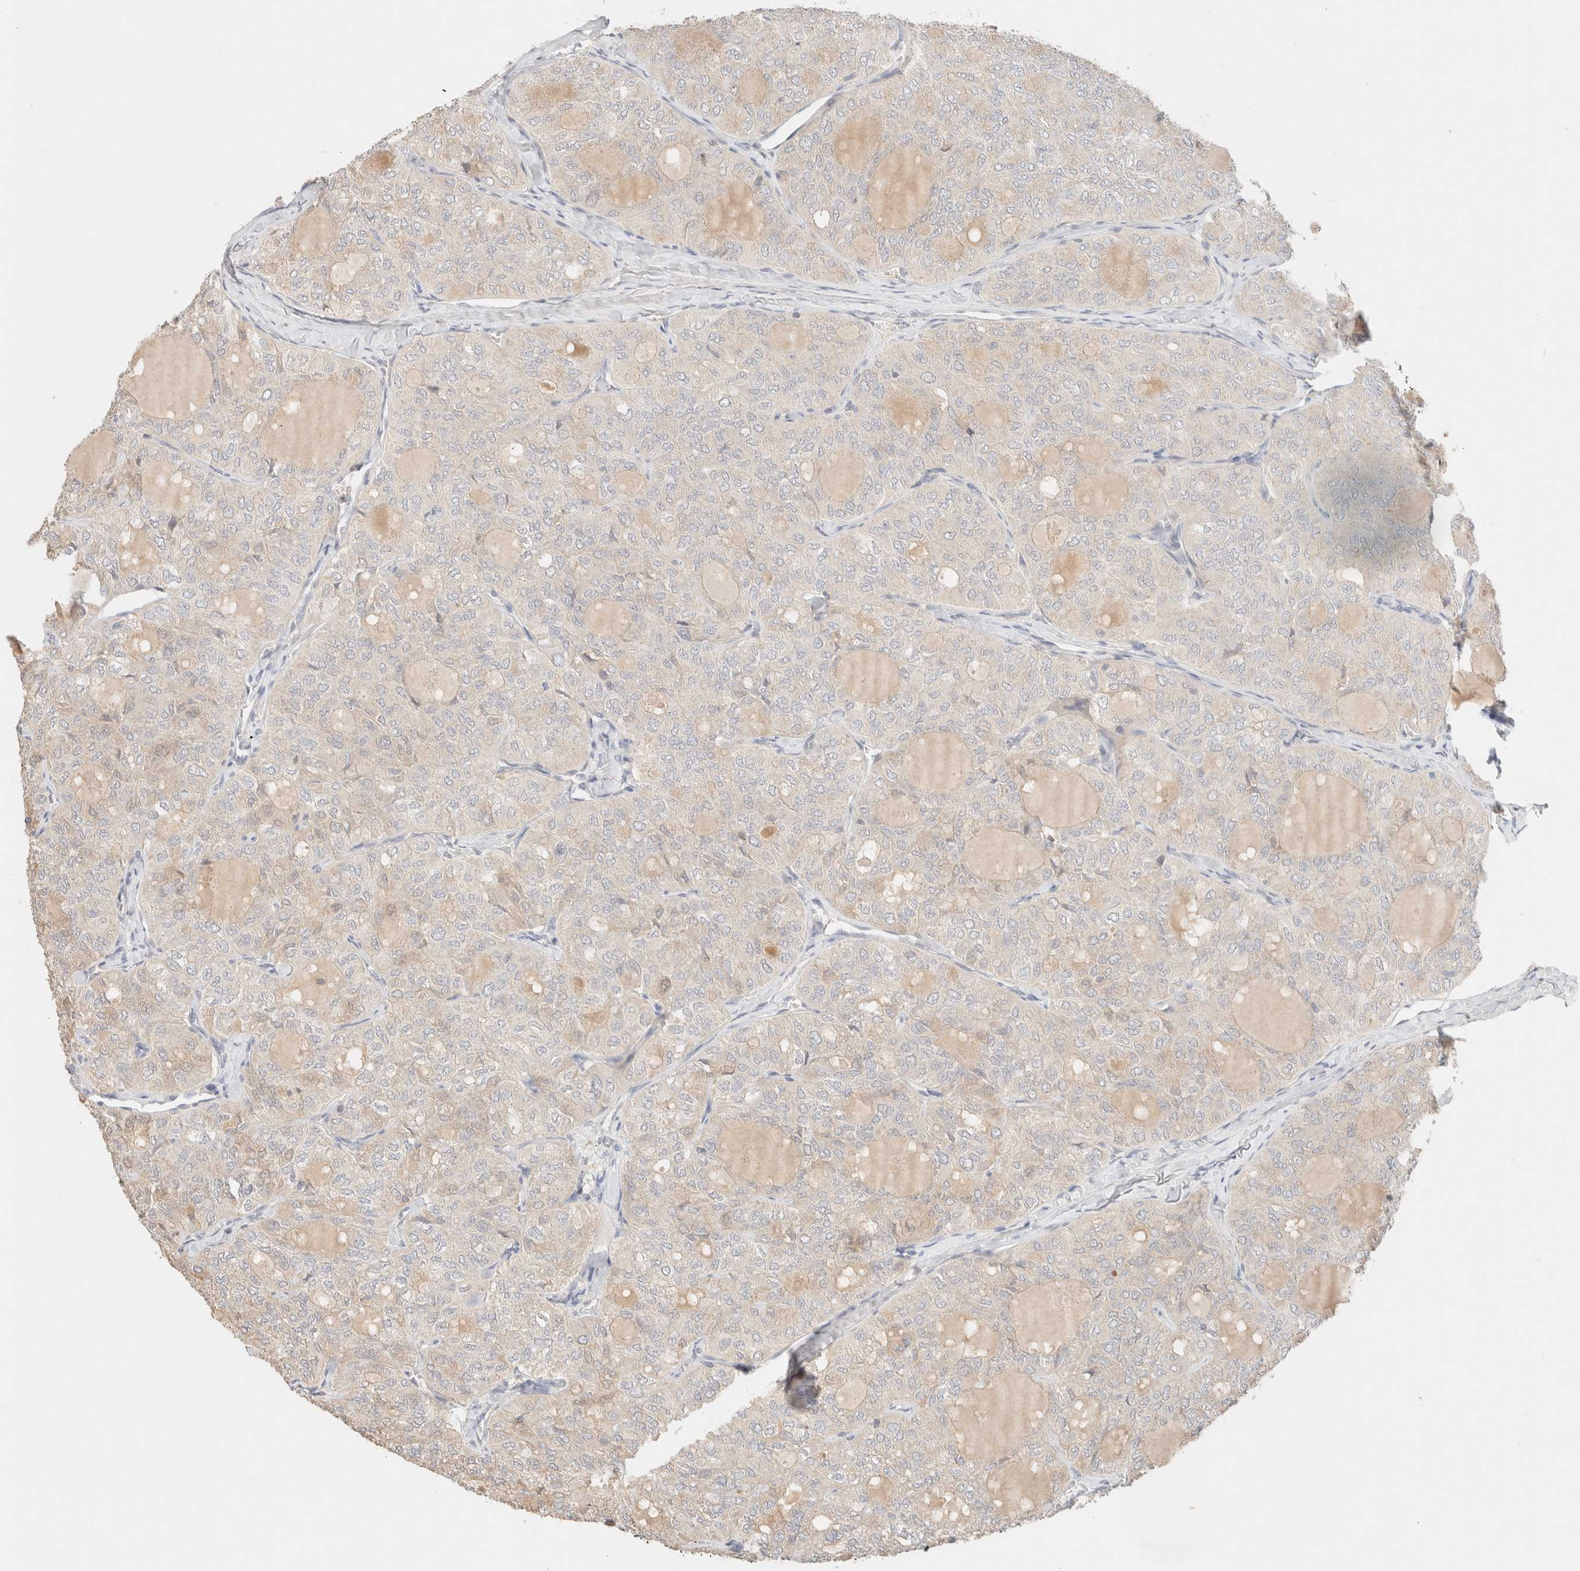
{"staining": {"intensity": "negative", "quantity": "none", "location": "none"}, "tissue": "thyroid cancer", "cell_type": "Tumor cells", "image_type": "cancer", "snomed": [{"axis": "morphology", "description": "Follicular adenoma carcinoma, NOS"}, {"axis": "topography", "description": "Thyroid gland"}], "caption": "Image shows no significant protein staining in tumor cells of thyroid cancer.", "gene": "SARM1", "patient": {"sex": "male", "age": 75}}